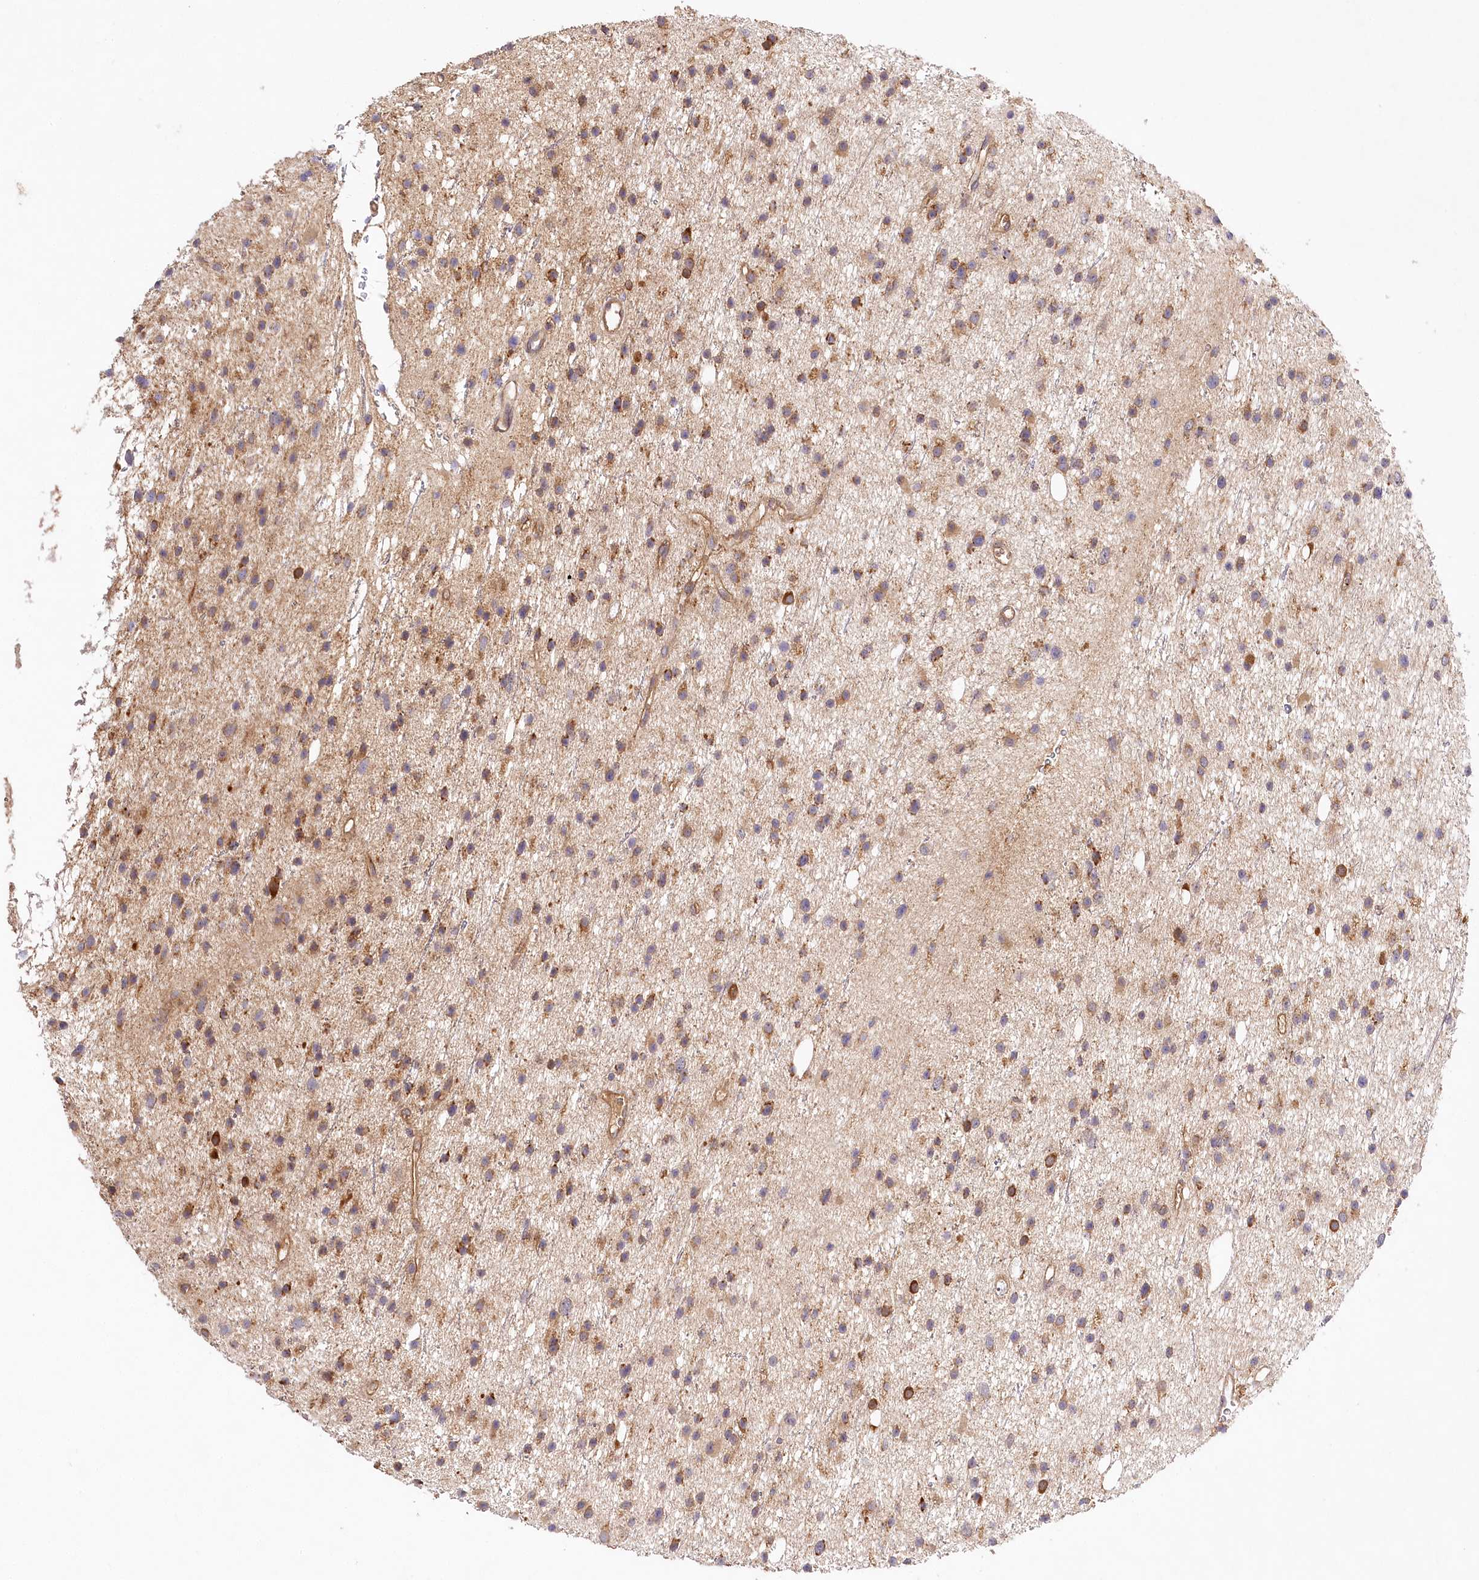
{"staining": {"intensity": "moderate", "quantity": "25%-75%", "location": "cytoplasmic/membranous"}, "tissue": "glioma", "cell_type": "Tumor cells", "image_type": "cancer", "snomed": [{"axis": "morphology", "description": "Glioma, malignant, Low grade"}, {"axis": "topography", "description": "Cerebral cortex"}], "caption": "Low-grade glioma (malignant) was stained to show a protein in brown. There is medium levels of moderate cytoplasmic/membranous positivity in approximately 25%-75% of tumor cells.", "gene": "LSS", "patient": {"sex": "female", "age": 39}}